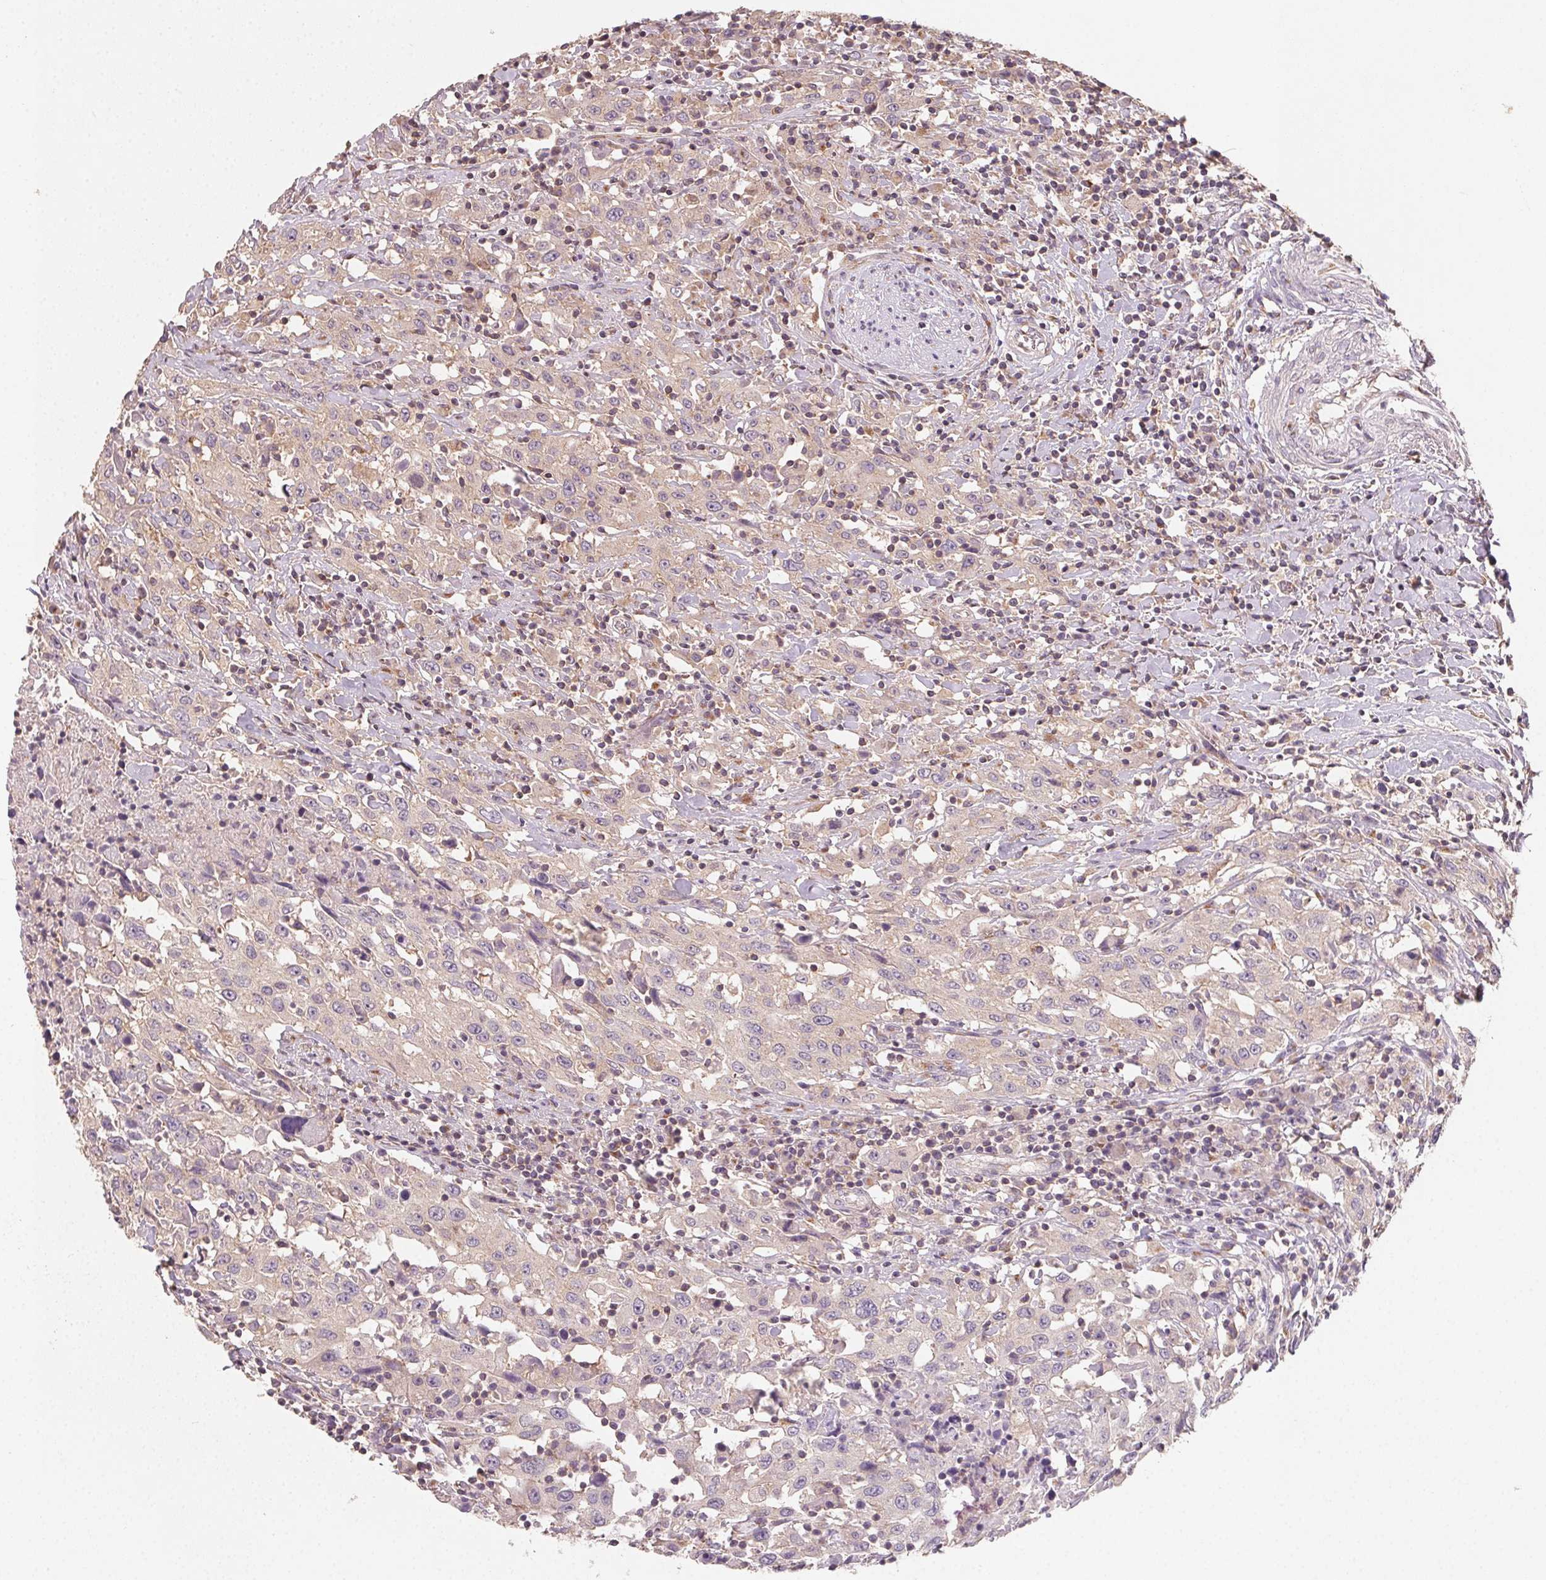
{"staining": {"intensity": "weak", "quantity": ">75%", "location": "cytoplasmic/membranous"}, "tissue": "urothelial cancer", "cell_type": "Tumor cells", "image_type": "cancer", "snomed": [{"axis": "morphology", "description": "Urothelial carcinoma, High grade"}, {"axis": "topography", "description": "Urinary bladder"}], "caption": "Human urothelial cancer stained with a brown dye displays weak cytoplasmic/membranous positive staining in approximately >75% of tumor cells.", "gene": "AP1S1", "patient": {"sex": "male", "age": 61}}